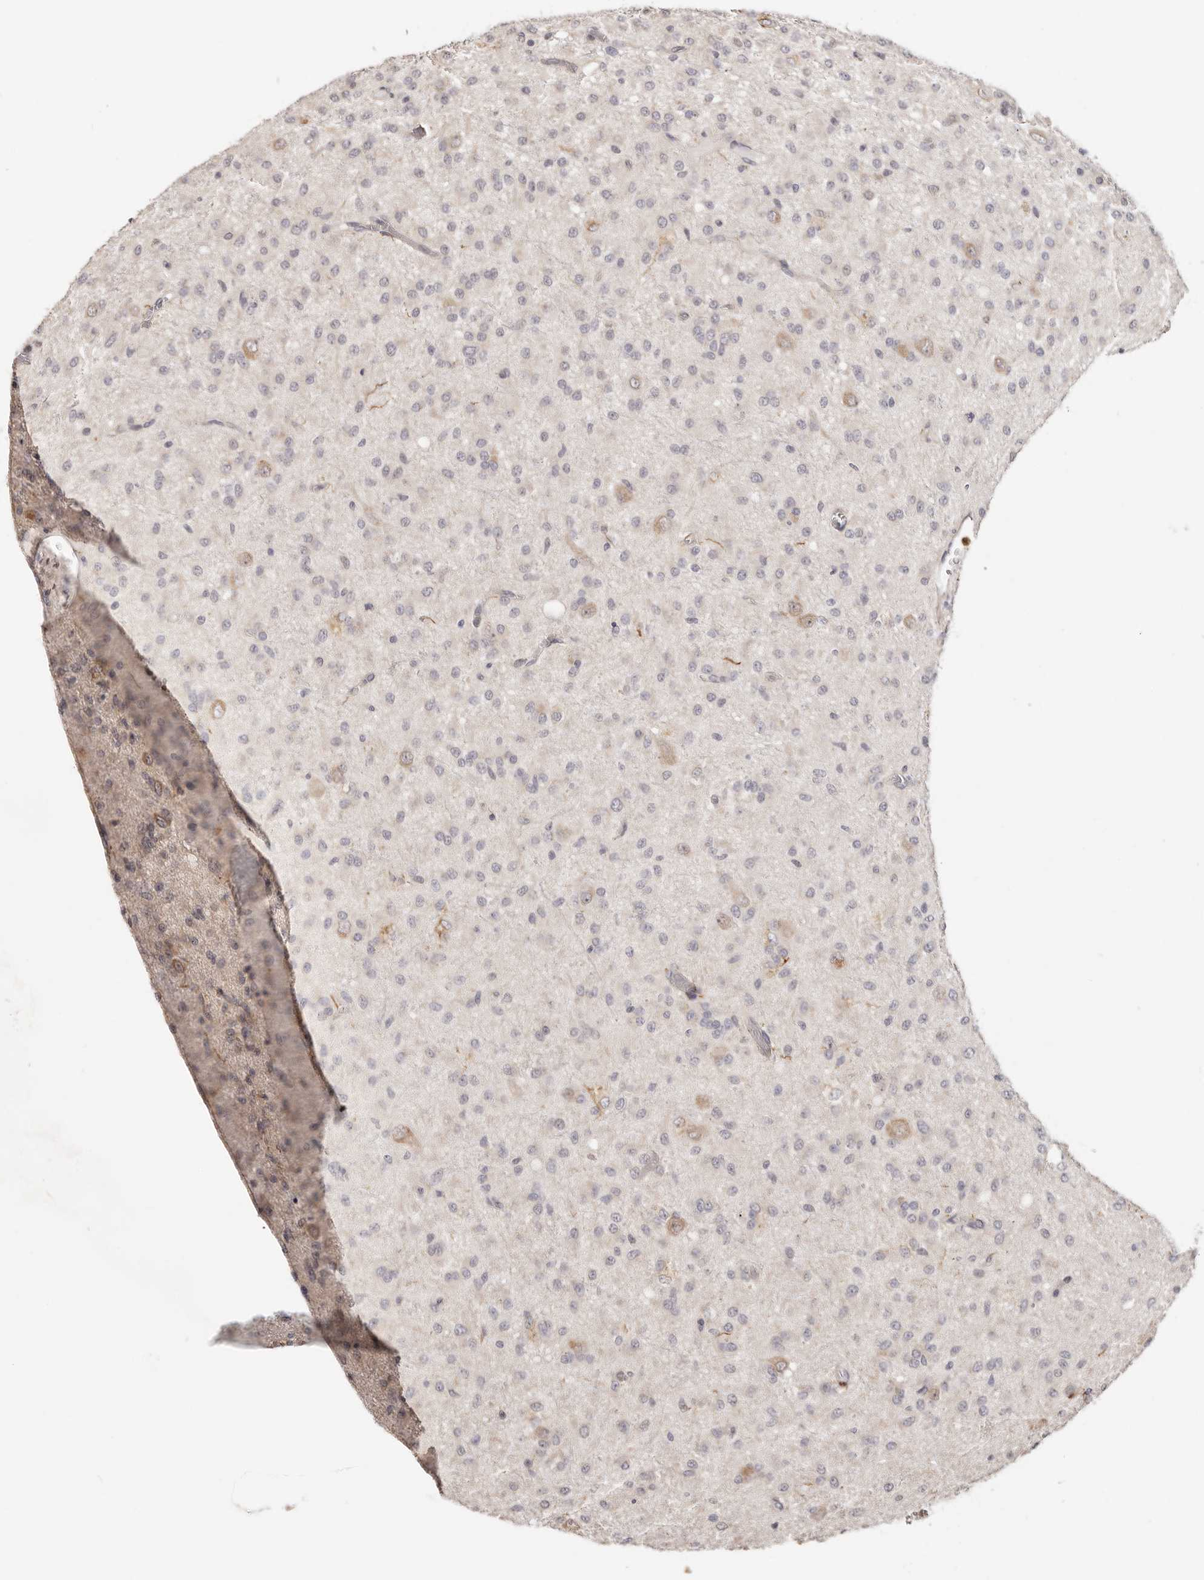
{"staining": {"intensity": "negative", "quantity": "none", "location": "none"}, "tissue": "glioma", "cell_type": "Tumor cells", "image_type": "cancer", "snomed": [{"axis": "morphology", "description": "Glioma, malignant, High grade"}, {"axis": "topography", "description": "Brain"}], "caption": "A micrograph of glioma stained for a protein reveals no brown staining in tumor cells.", "gene": "BCL2L15", "patient": {"sex": "female", "age": 59}}